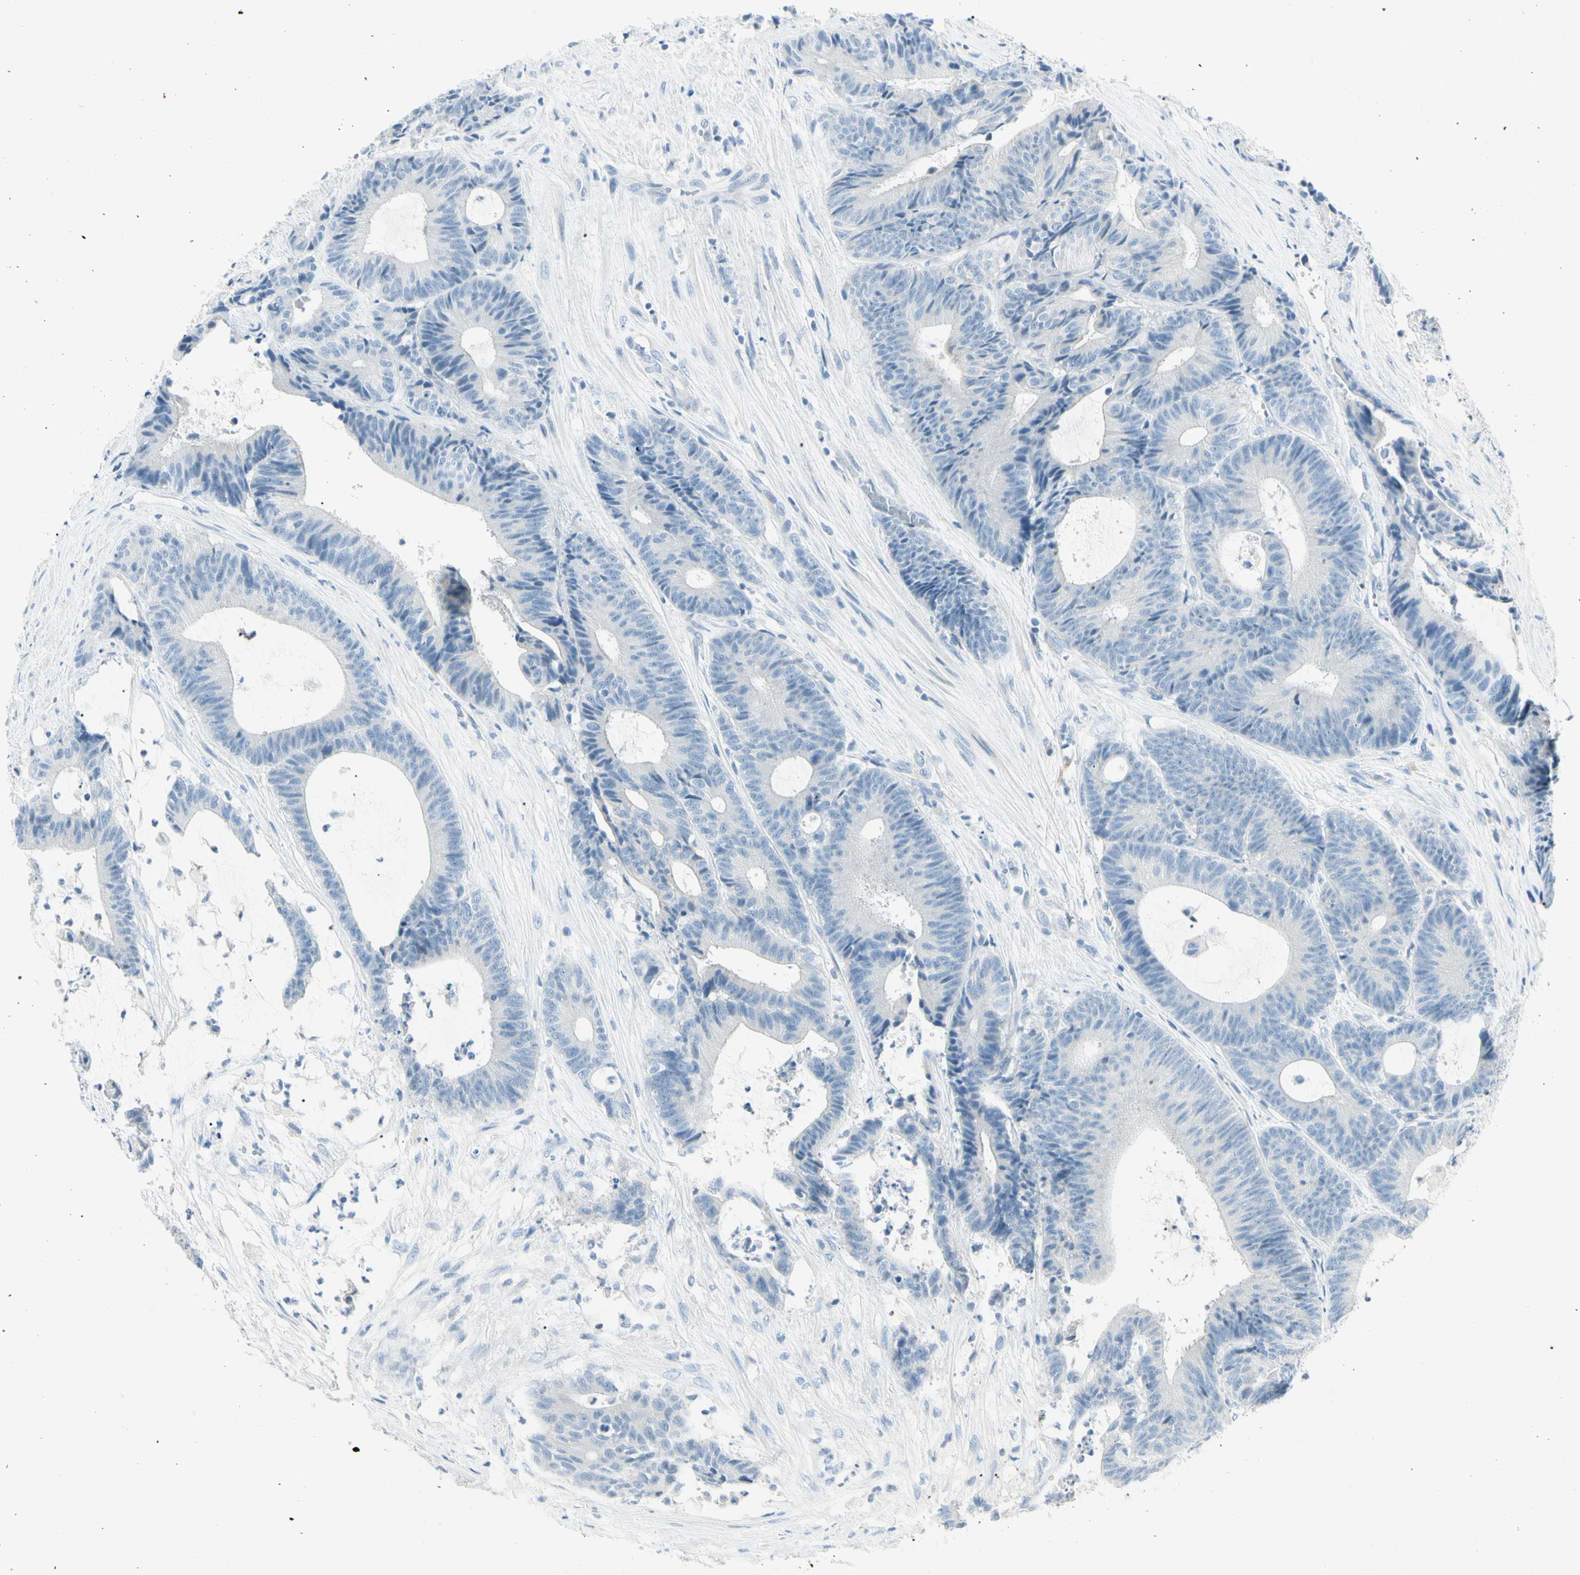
{"staining": {"intensity": "negative", "quantity": "none", "location": "none"}, "tissue": "colorectal cancer", "cell_type": "Tumor cells", "image_type": "cancer", "snomed": [{"axis": "morphology", "description": "Adenocarcinoma, NOS"}, {"axis": "topography", "description": "Colon"}], "caption": "Tumor cells are negative for brown protein staining in colorectal cancer (adenocarcinoma).", "gene": "SLC6A15", "patient": {"sex": "female", "age": 84}}